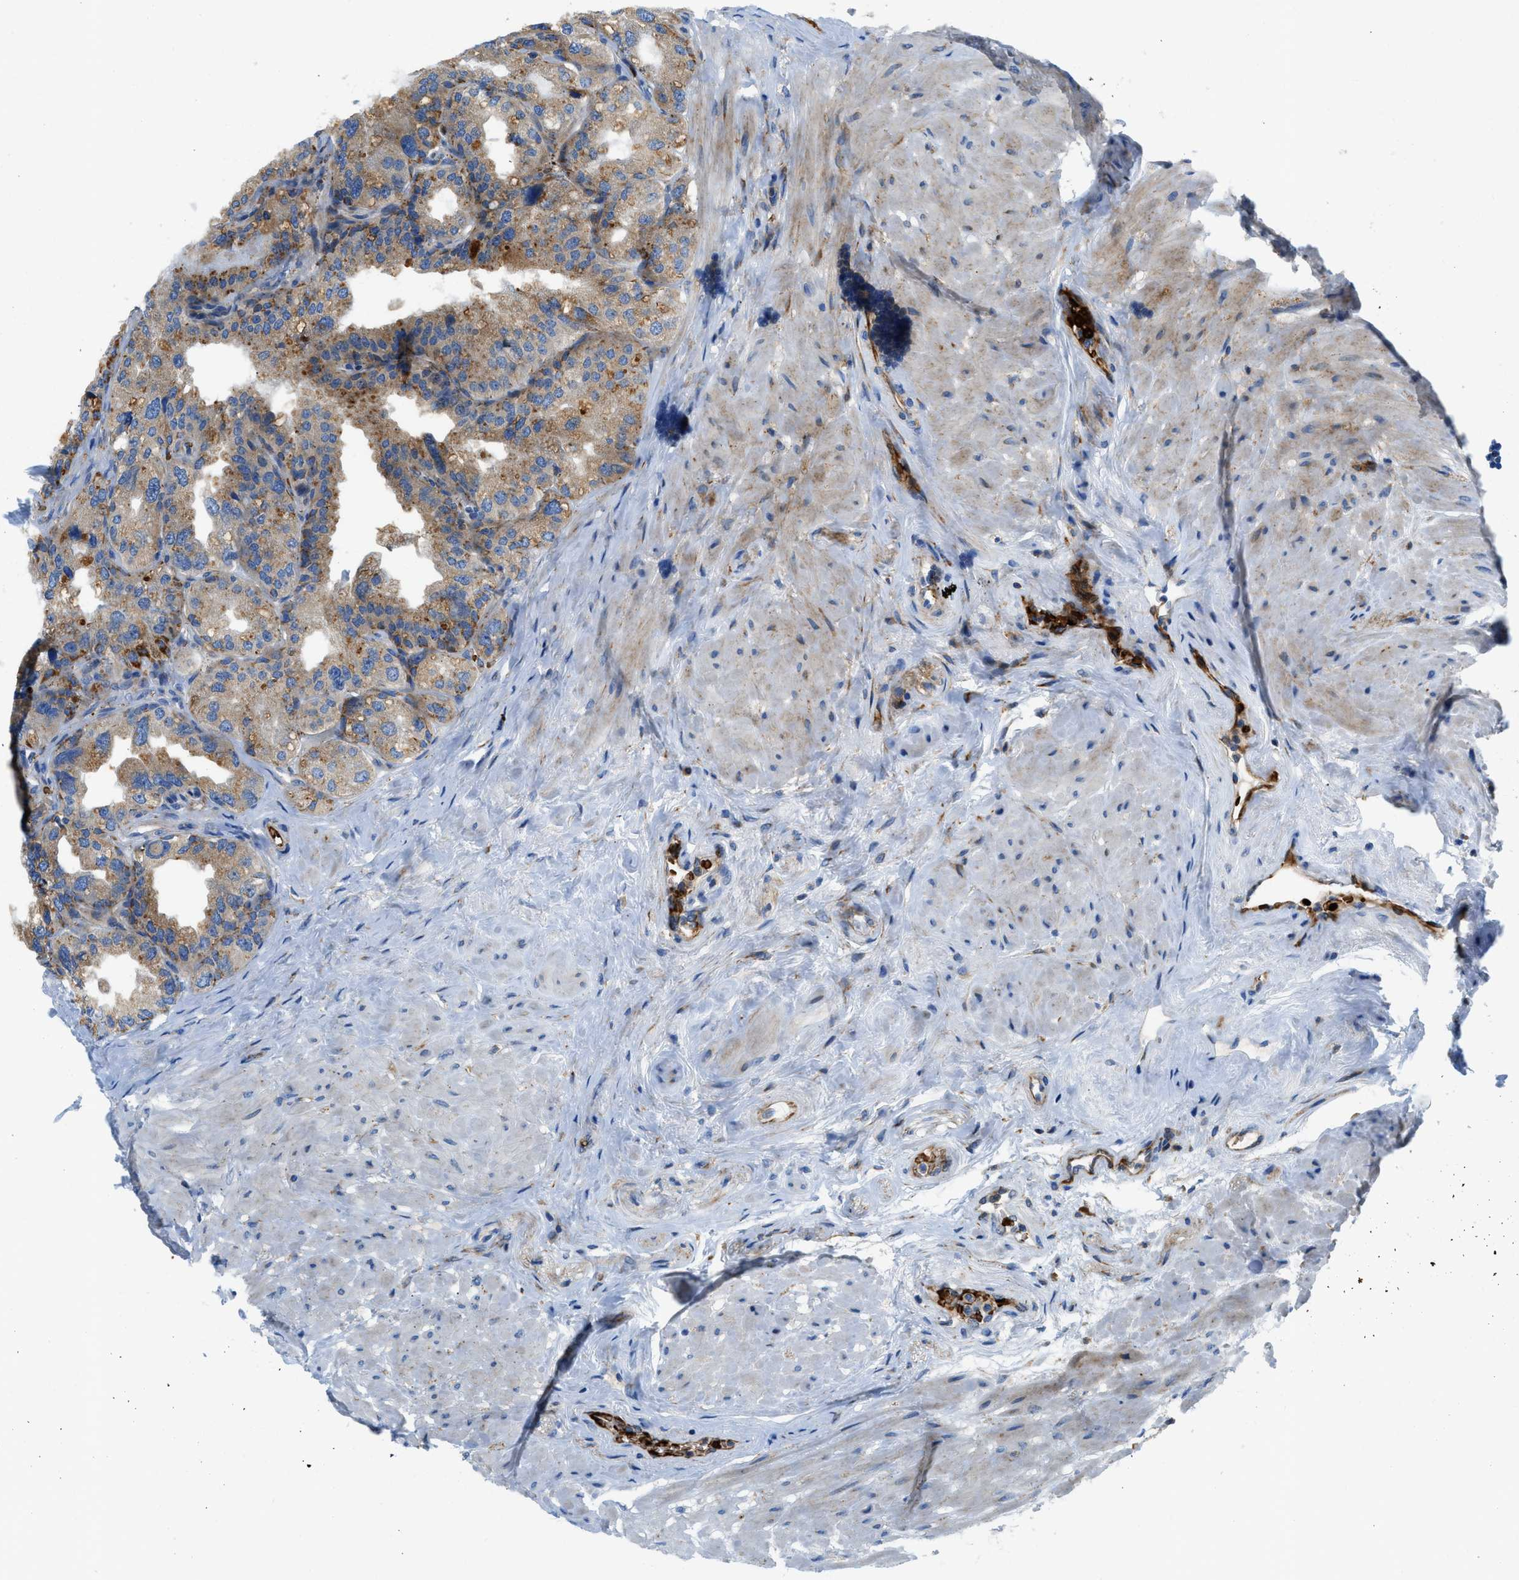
{"staining": {"intensity": "moderate", "quantity": ">75%", "location": "cytoplasmic/membranous"}, "tissue": "seminal vesicle", "cell_type": "Glandular cells", "image_type": "normal", "snomed": [{"axis": "morphology", "description": "Normal tissue, NOS"}, {"axis": "topography", "description": "Seminal veicle"}], "caption": "Immunohistochemistry (IHC) histopathology image of normal seminal vesicle: seminal vesicle stained using immunohistochemistry exhibits medium levels of moderate protein expression localized specifically in the cytoplasmic/membranous of glandular cells, appearing as a cytoplasmic/membranous brown color.", "gene": "ZNF831", "patient": {"sex": "male", "age": 68}}